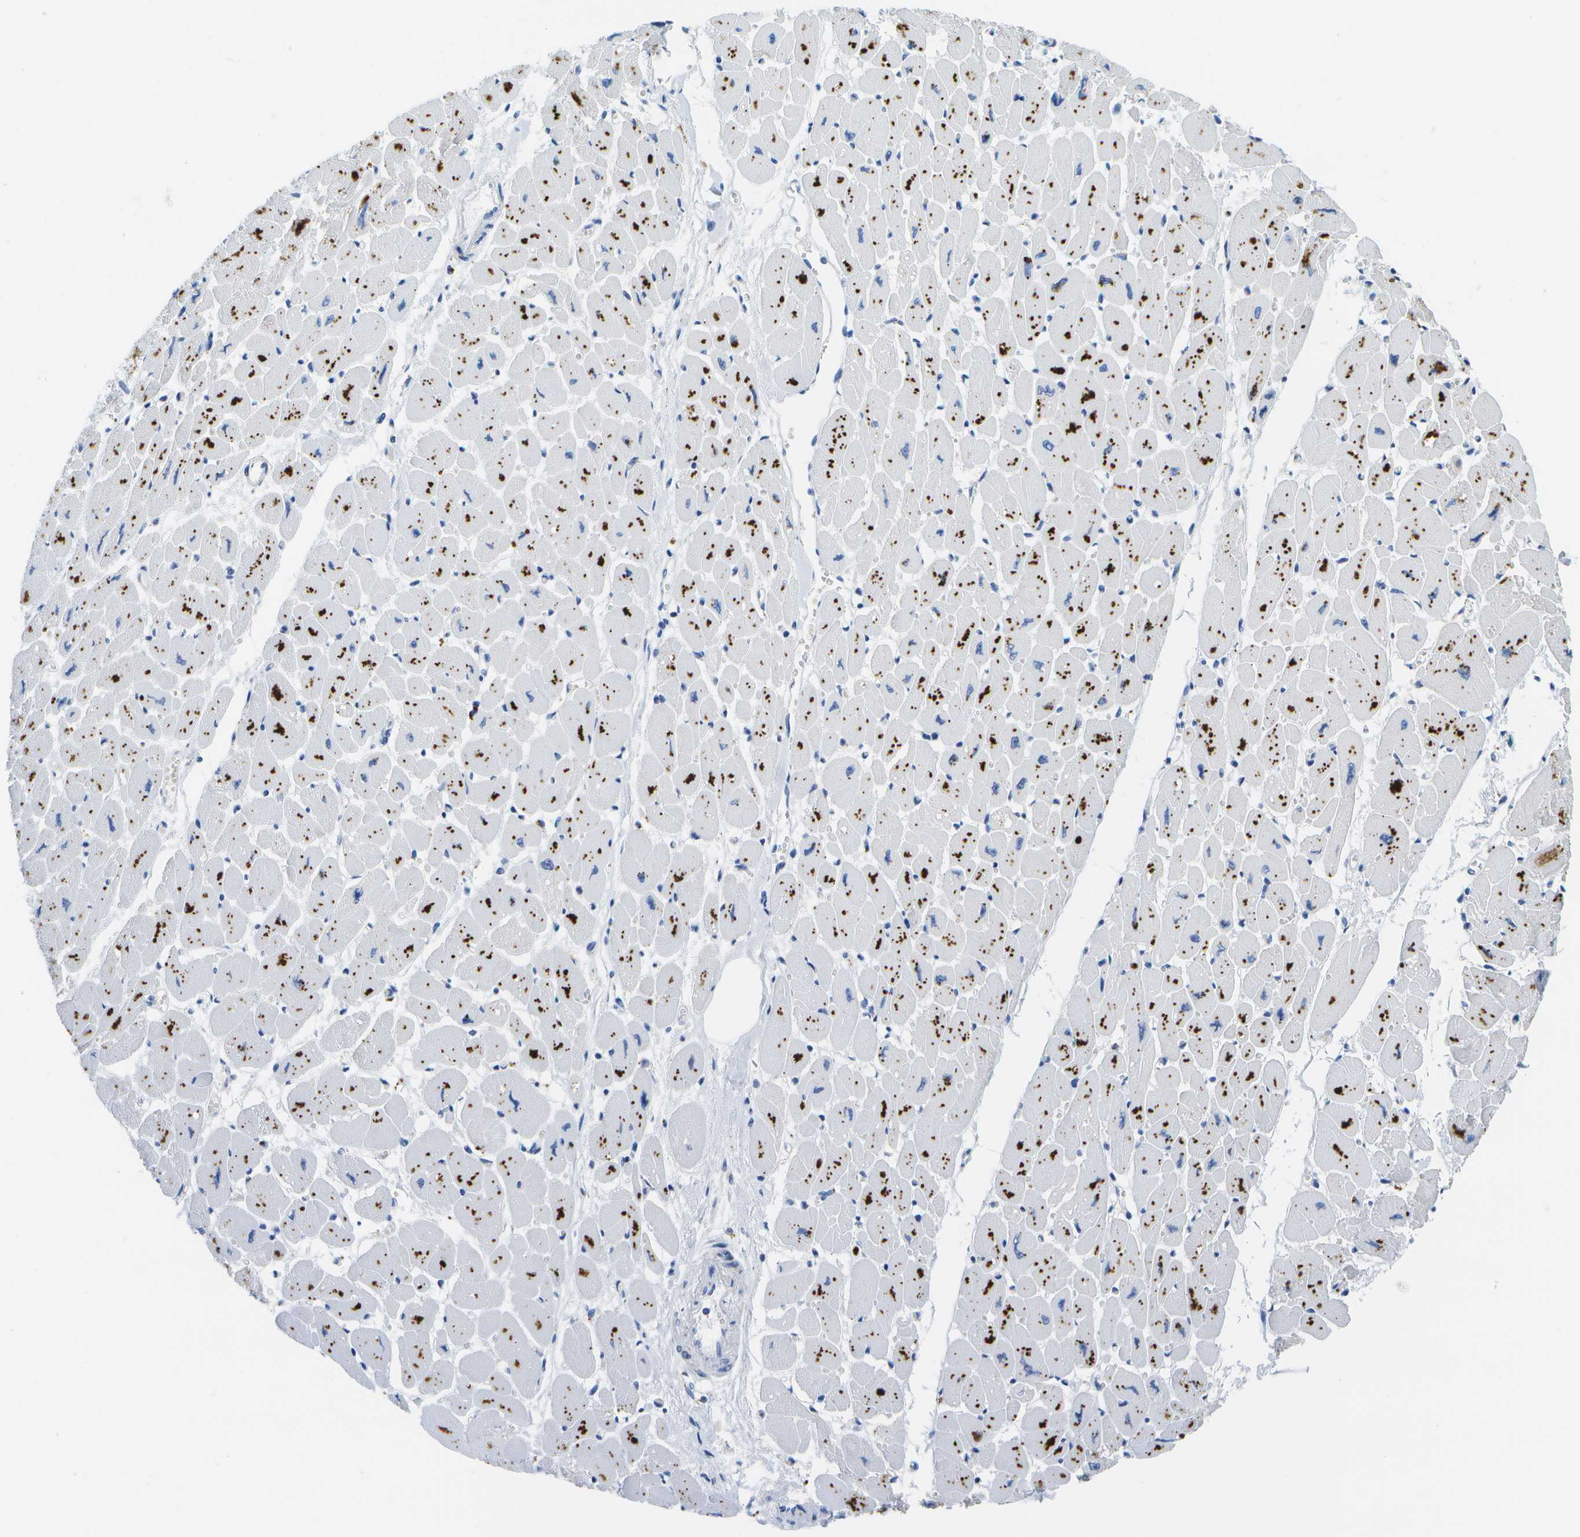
{"staining": {"intensity": "negative", "quantity": "none", "location": "none"}, "tissue": "heart muscle", "cell_type": "Cardiomyocytes", "image_type": "normal", "snomed": [{"axis": "morphology", "description": "Normal tissue, NOS"}, {"axis": "topography", "description": "Heart"}], "caption": "Immunohistochemistry (IHC) histopathology image of unremarkable heart muscle: human heart muscle stained with DAB (3,3'-diaminobenzidine) exhibits no significant protein staining in cardiomyocytes. Brightfield microscopy of IHC stained with DAB (brown) and hematoxylin (blue), captured at high magnification.", "gene": "MS4A1", "patient": {"sex": "female", "age": 54}}